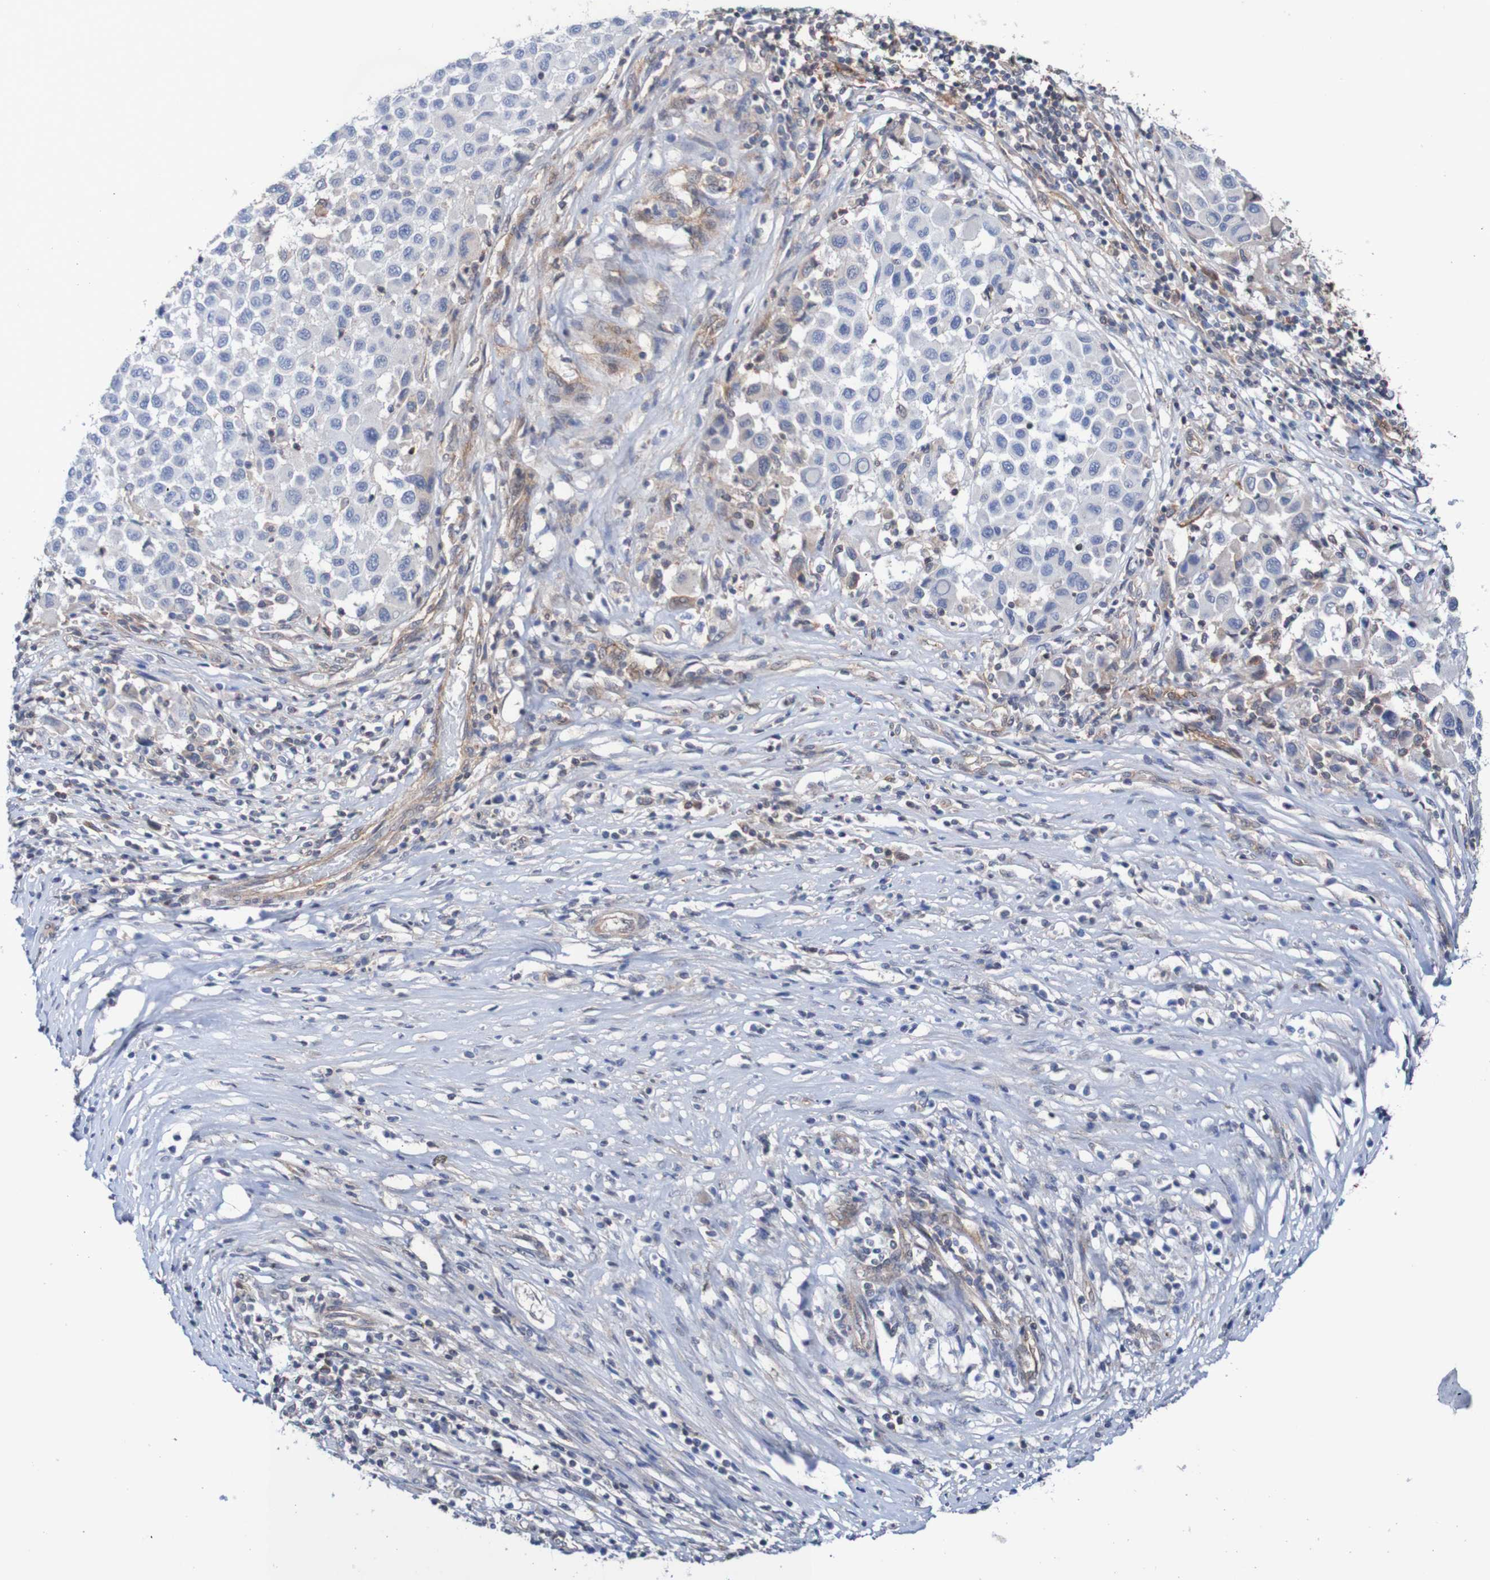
{"staining": {"intensity": "negative", "quantity": "none", "location": "none"}, "tissue": "melanoma", "cell_type": "Tumor cells", "image_type": "cancer", "snomed": [{"axis": "morphology", "description": "Malignant melanoma, Metastatic site"}, {"axis": "topography", "description": "Lymph node"}], "caption": "This is a micrograph of immunohistochemistry staining of malignant melanoma (metastatic site), which shows no positivity in tumor cells.", "gene": "RIGI", "patient": {"sex": "male", "age": 61}}